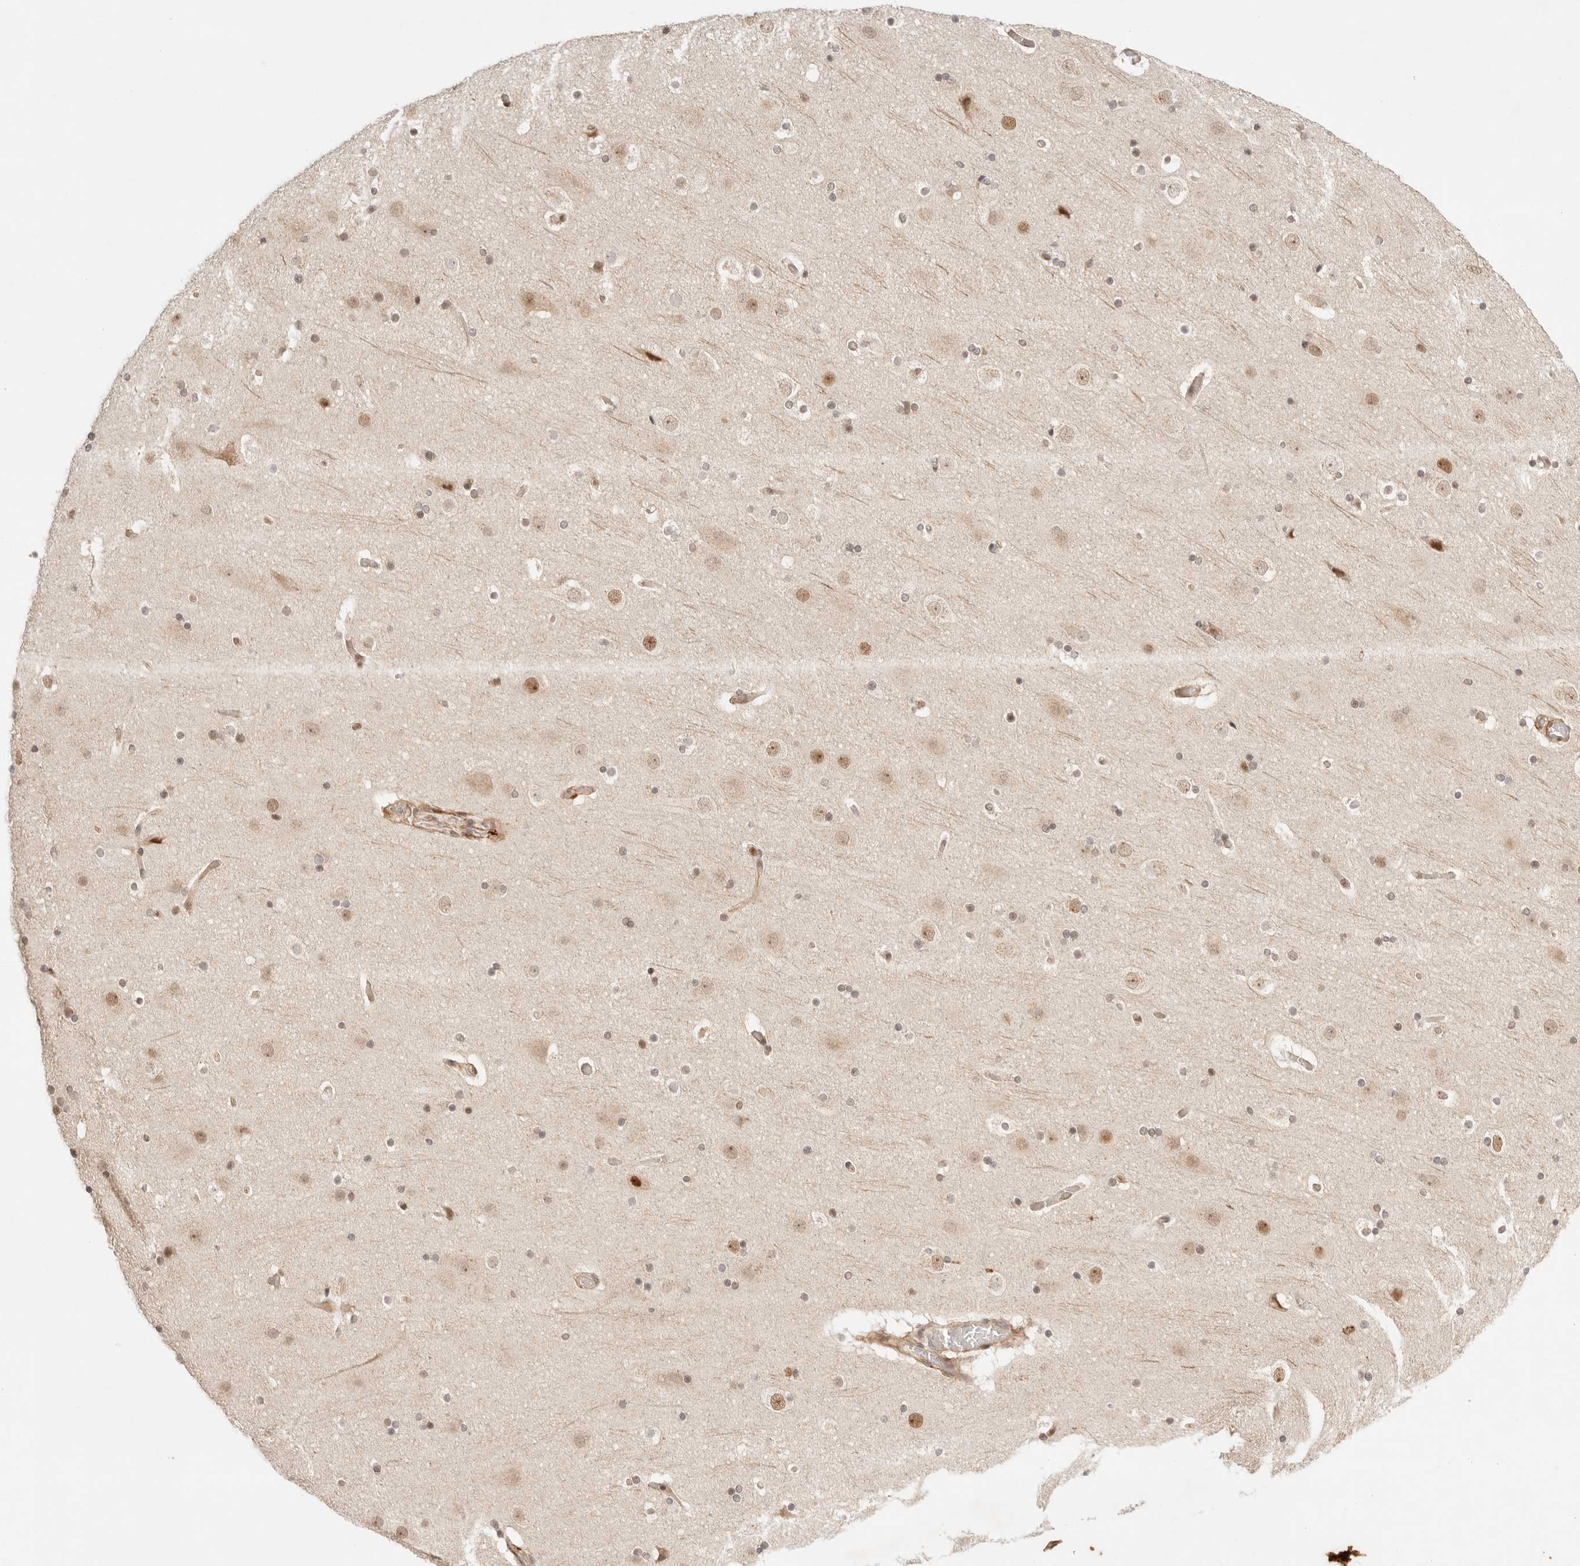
{"staining": {"intensity": "weak", "quantity": ">75%", "location": "cytoplasmic/membranous"}, "tissue": "cerebral cortex", "cell_type": "Endothelial cells", "image_type": "normal", "snomed": [{"axis": "morphology", "description": "Normal tissue, NOS"}, {"axis": "topography", "description": "Cerebral cortex"}], "caption": "Protein staining of unremarkable cerebral cortex shows weak cytoplasmic/membranous expression in about >75% of endothelial cells.", "gene": "GTF2E2", "patient": {"sex": "male", "age": 57}}